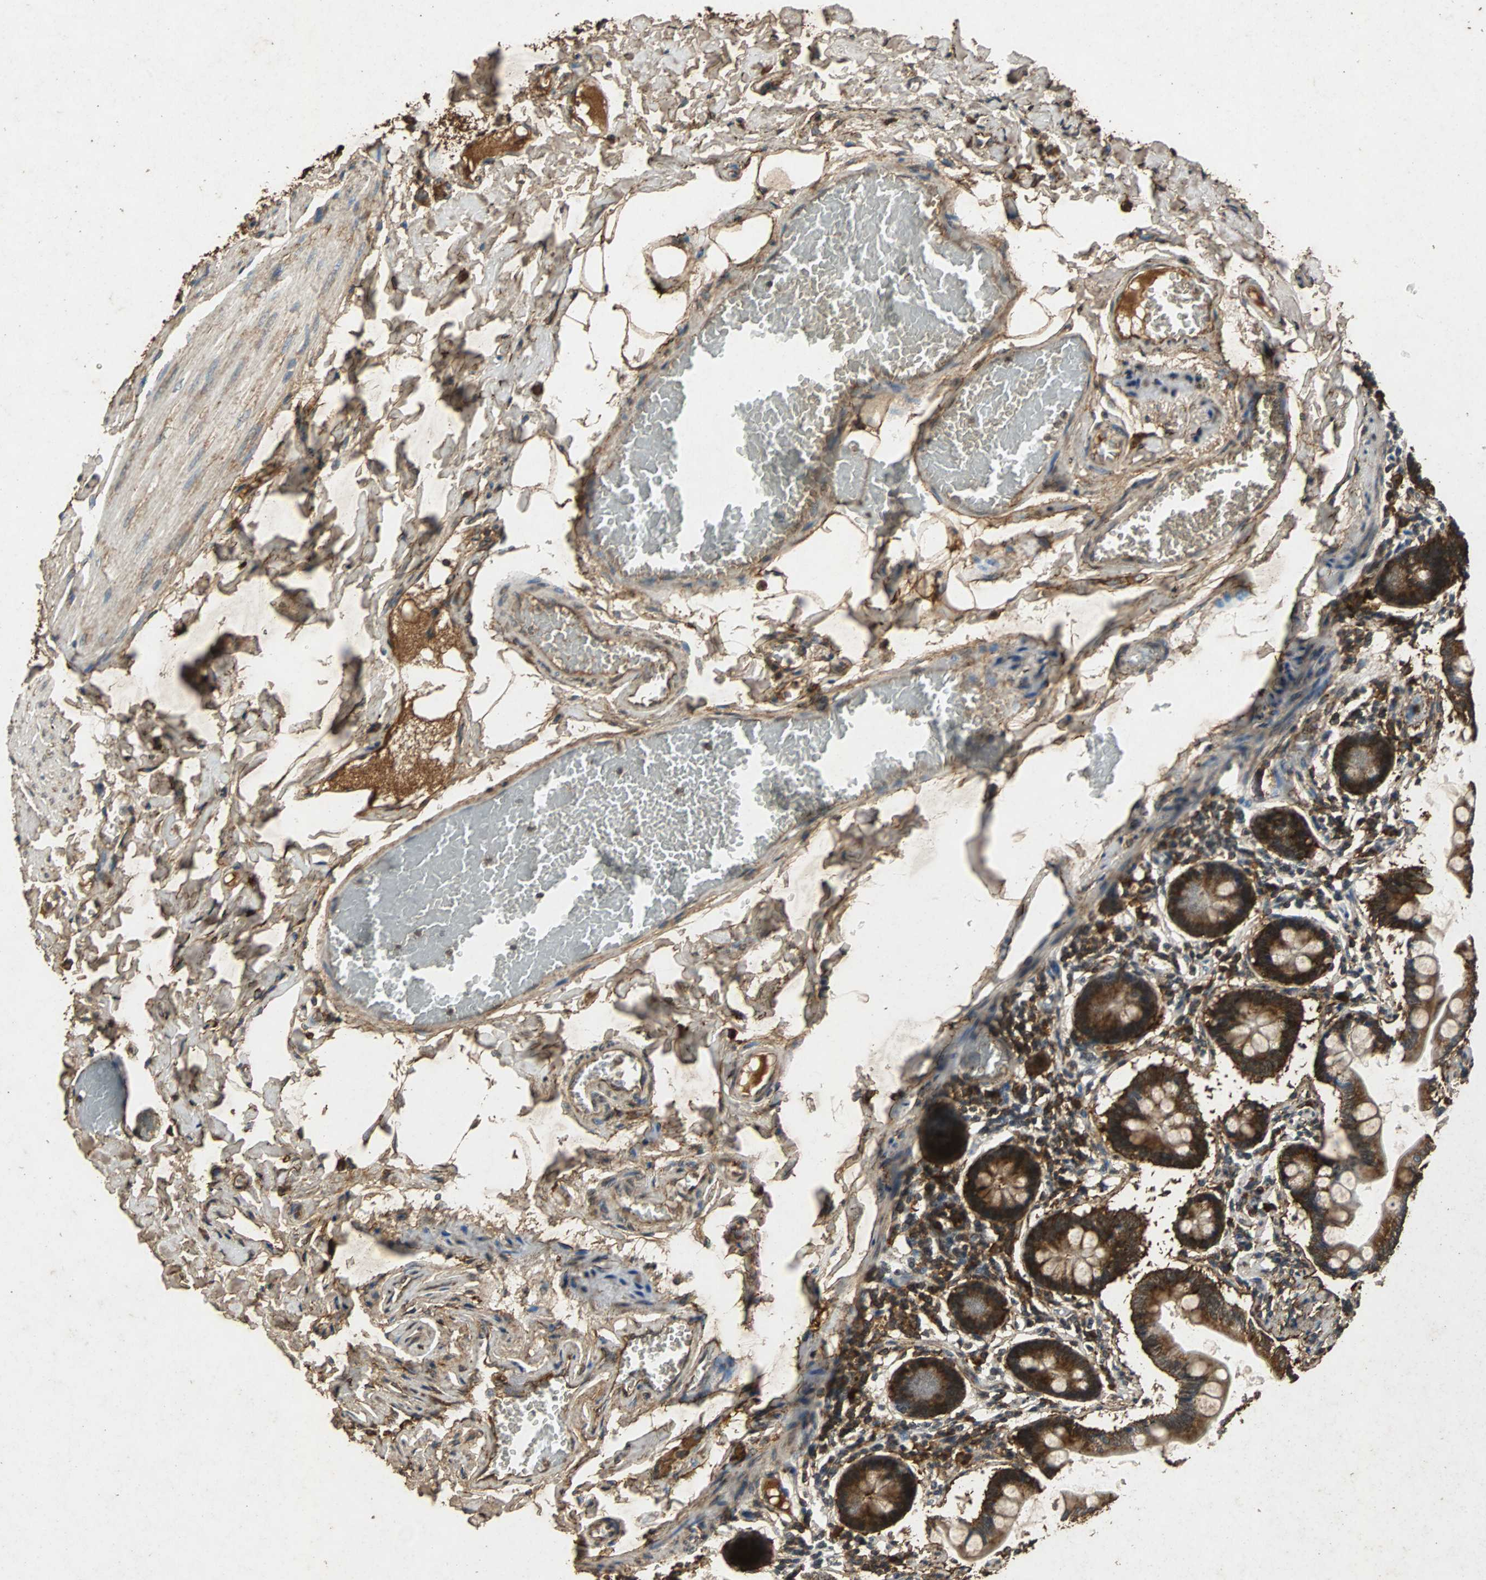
{"staining": {"intensity": "strong", "quantity": ">75%", "location": "cytoplasmic/membranous"}, "tissue": "small intestine", "cell_type": "Glandular cells", "image_type": "normal", "snomed": [{"axis": "morphology", "description": "Normal tissue, NOS"}, {"axis": "topography", "description": "Small intestine"}], "caption": "Immunohistochemistry micrograph of normal human small intestine stained for a protein (brown), which displays high levels of strong cytoplasmic/membranous staining in approximately >75% of glandular cells.", "gene": "NAA10", "patient": {"sex": "male", "age": 41}}